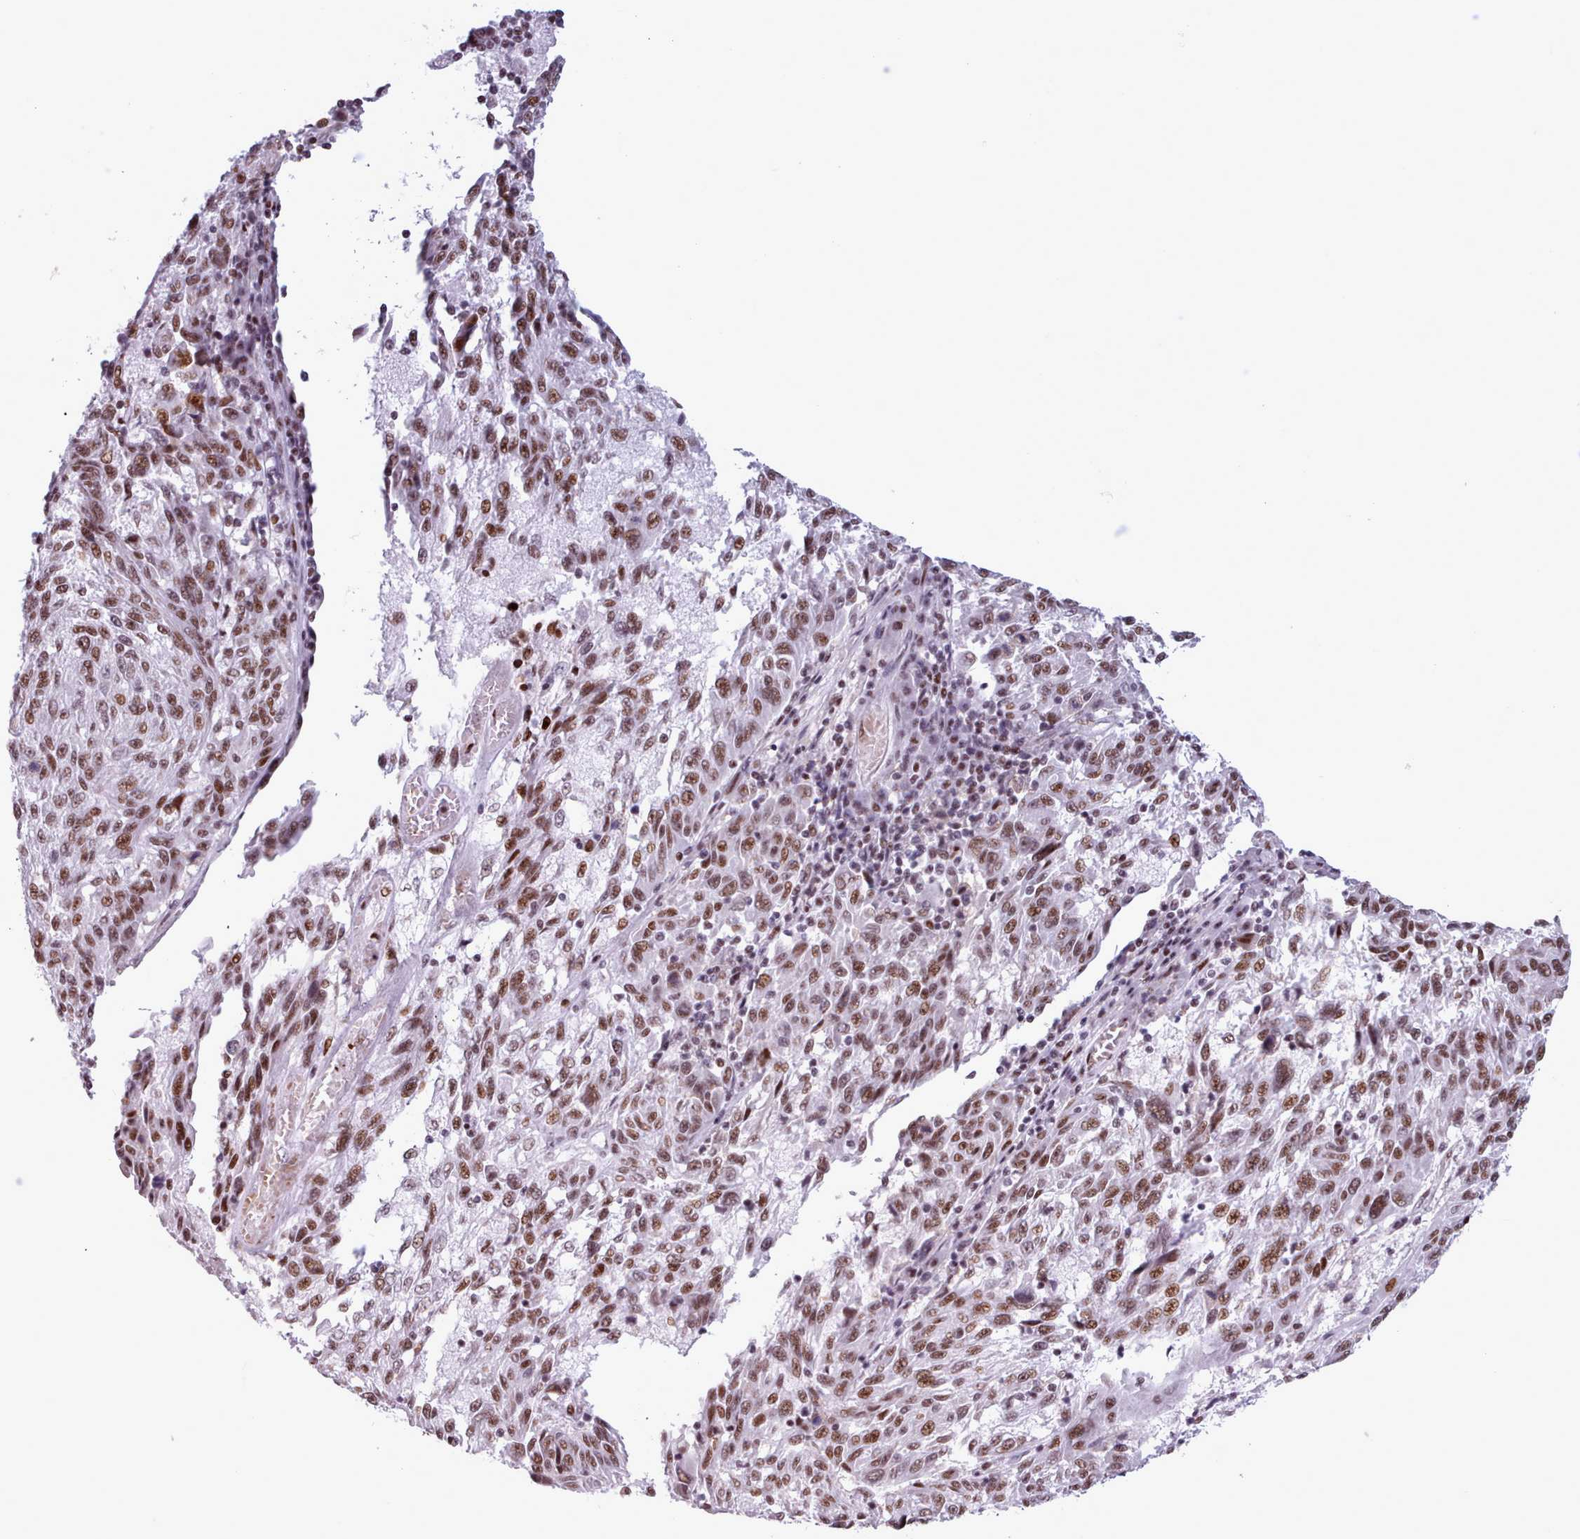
{"staining": {"intensity": "moderate", "quantity": ">75%", "location": "nuclear"}, "tissue": "melanoma", "cell_type": "Tumor cells", "image_type": "cancer", "snomed": [{"axis": "morphology", "description": "Malignant melanoma, NOS"}, {"axis": "topography", "description": "Skin"}], "caption": "A brown stain labels moderate nuclear expression of a protein in melanoma tumor cells.", "gene": "SRSF4", "patient": {"sex": "male", "age": 53}}